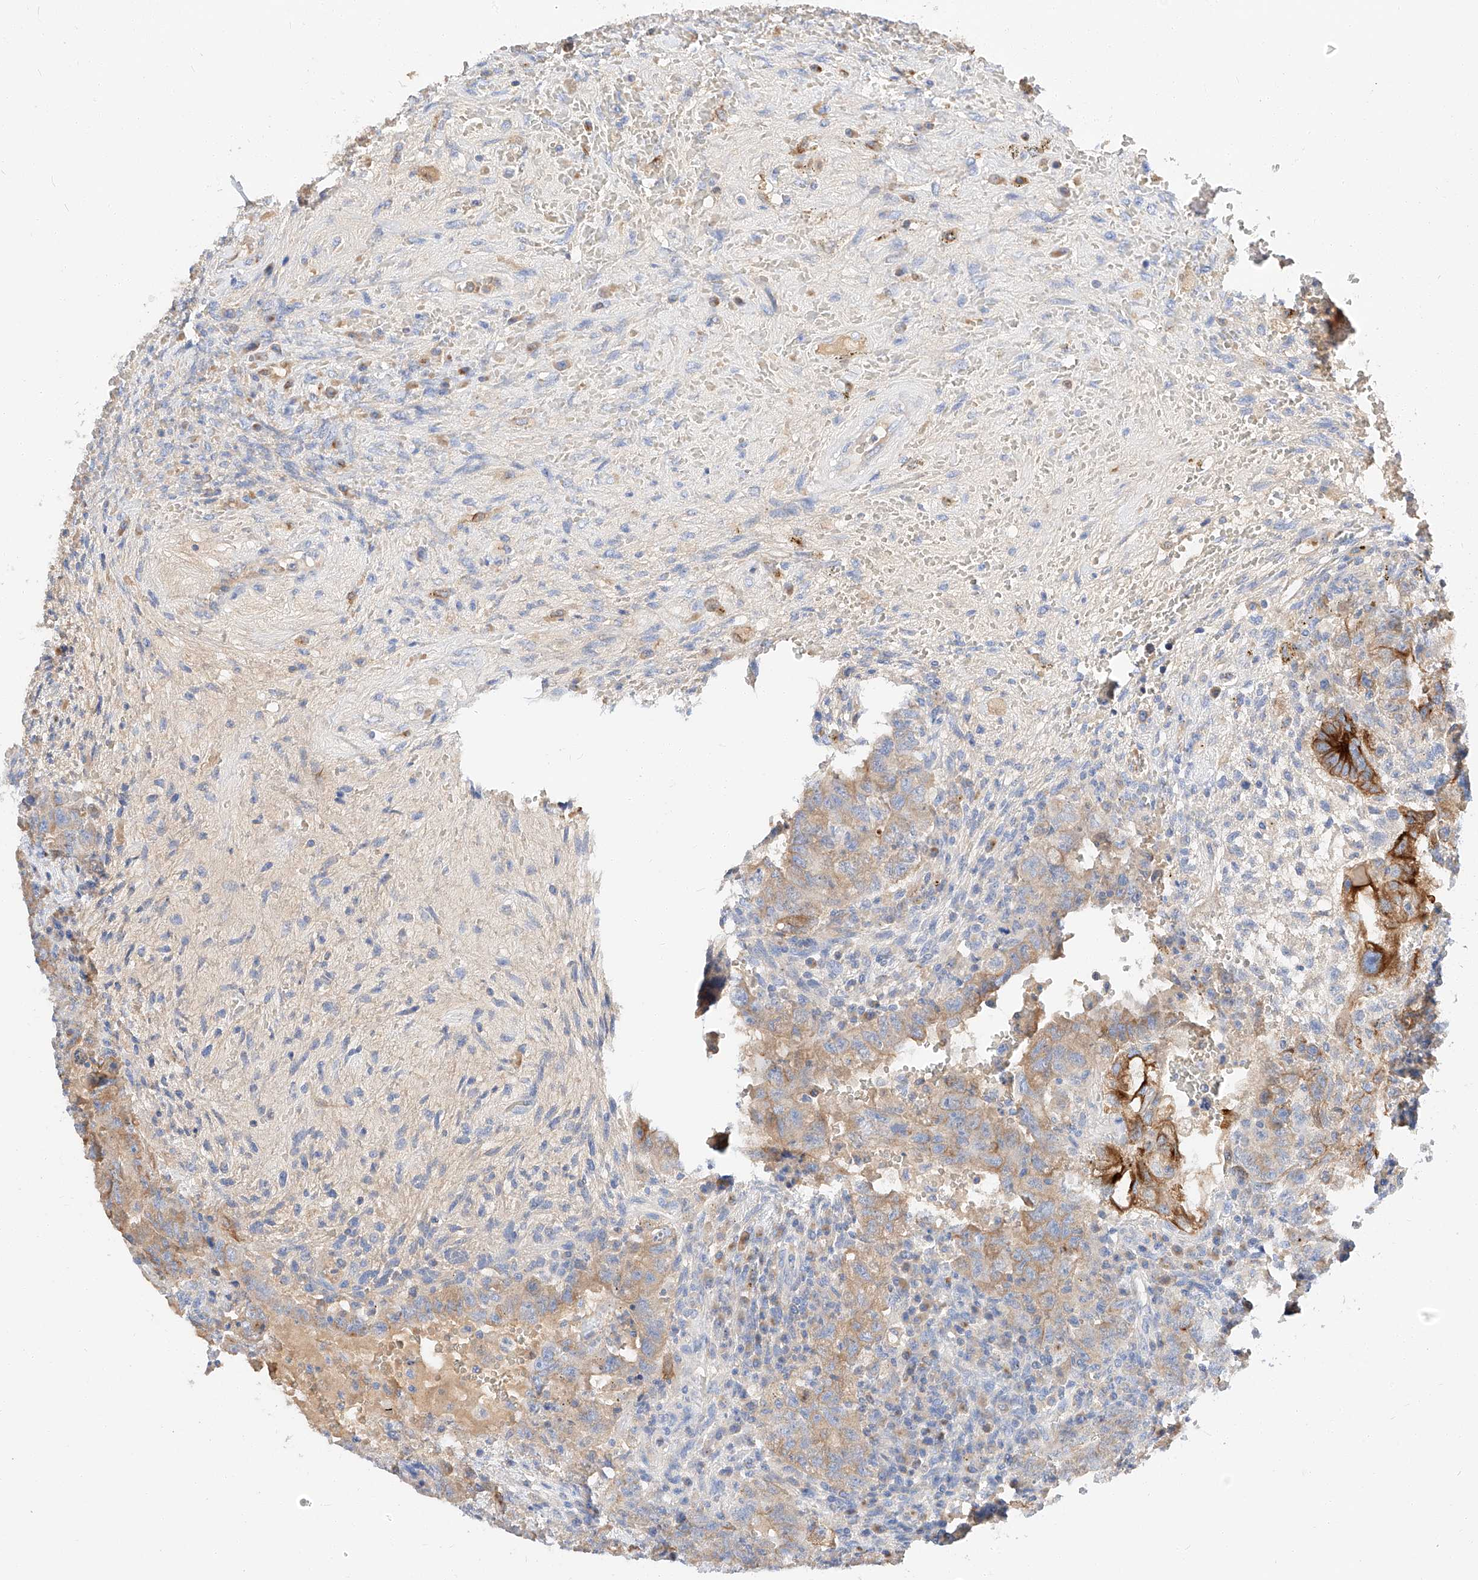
{"staining": {"intensity": "moderate", "quantity": "<25%", "location": "cytoplasmic/membranous"}, "tissue": "testis cancer", "cell_type": "Tumor cells", "image_type": "cancer", "snomed": [{"axis": "morphology", "description": "Carcinoma, Embryonal, NOS"}, {"axis": "topography", "description": "Testis"}], "caption": "Immunohistochemical staining of embryonal carcinoma (testis) demonstrates moderate cytoplasmic/membranous protein staining in about <25% of tumor cells.", "gene": "MAP7", "patient": {"sex": "male", "age": 26}}